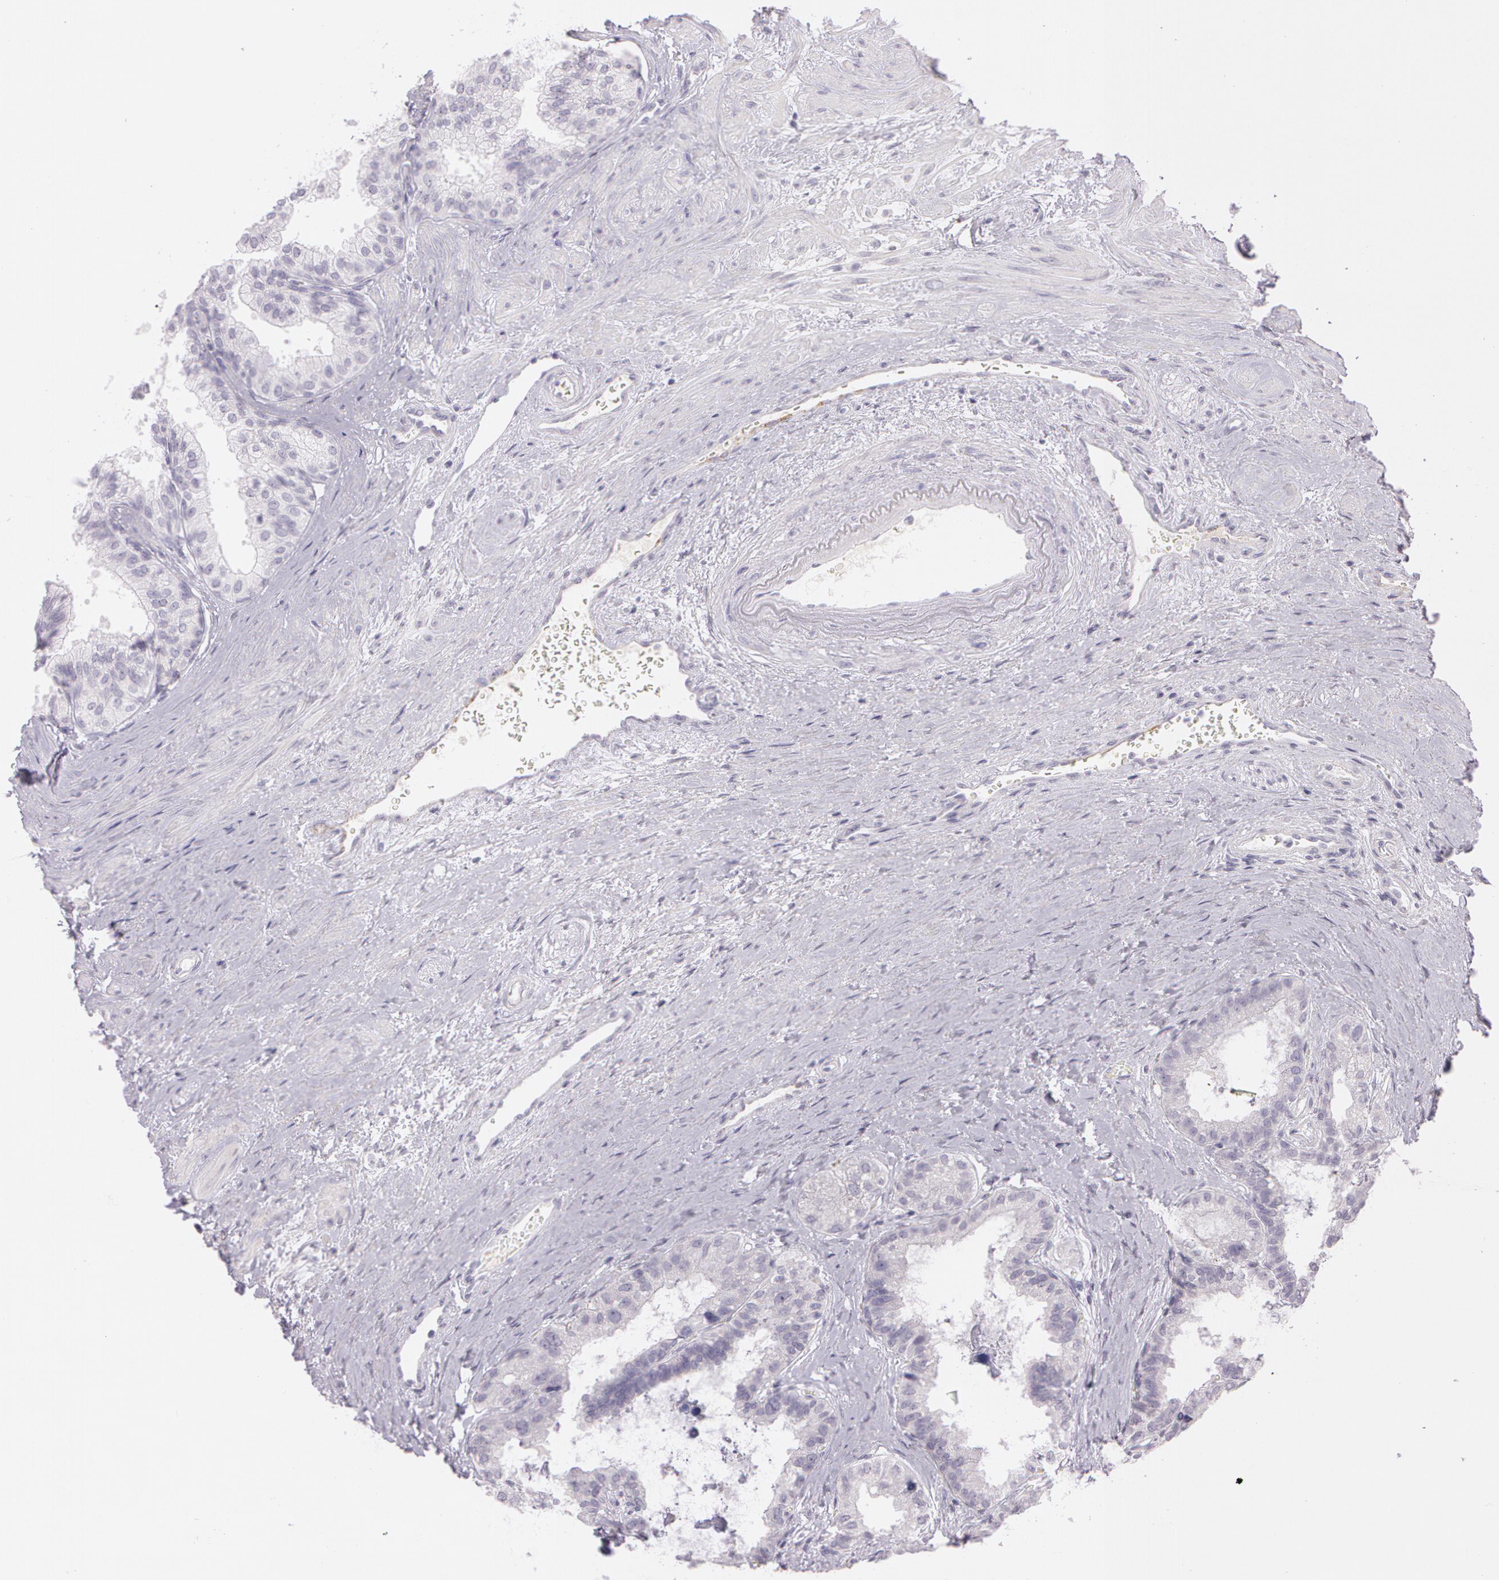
{"staining": {"intensity": "negative", "quantity": "none", "location": "none"}, "tissue": "prostate", "cell_type": "Glandular cells", "image_type": "normal", "snomed": [{"axis": "morphology", "description": "Normal tissue, NOS"}, {"axis": "topography", "description": "Prostate"}], "caption": "A histopathology image of human prostate is negative for staining in glandular cells. Nuclei are stained in blue.", "gene": "OTC", "patient": {"sex": "male", "age": 60}}